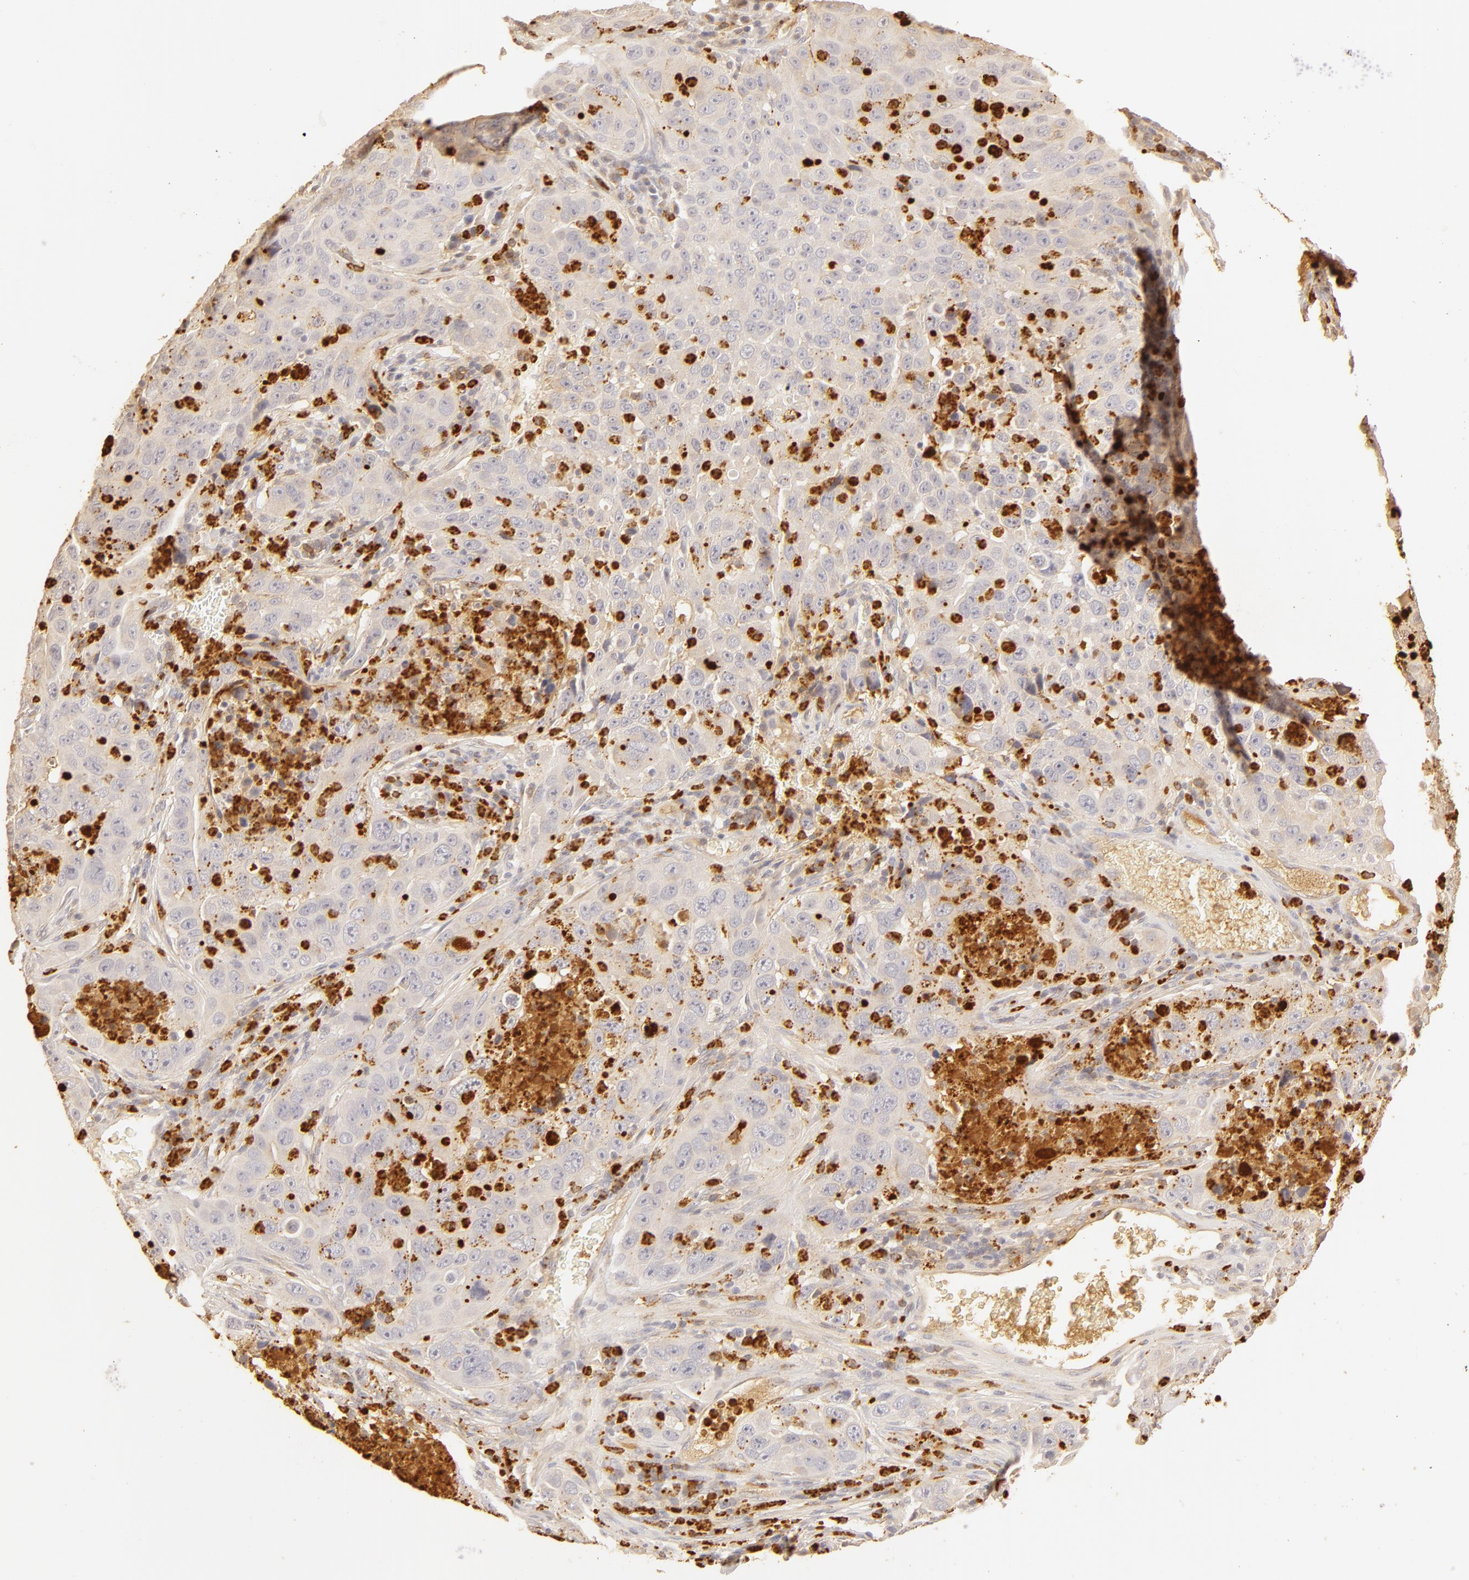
{"staining": {"intensity": "negative", "quantity": "none", "location": "none"}, "tissue": "lung cancer", "cell_type": "Tumor cells", "image_type": "cancer", "snomed": [{"axis": "morphology", "description": "Squamous cell carcinoma, NOS"}, {"axis": "topography", "description": "Lung"}], "caption": "Lung cancer (squamous cell carcinoma) was stained to show a protein in brown. There is no significant expression in tumor cells.", "gene": "C1R", "patient": {"sex": "male", "age": 64}}